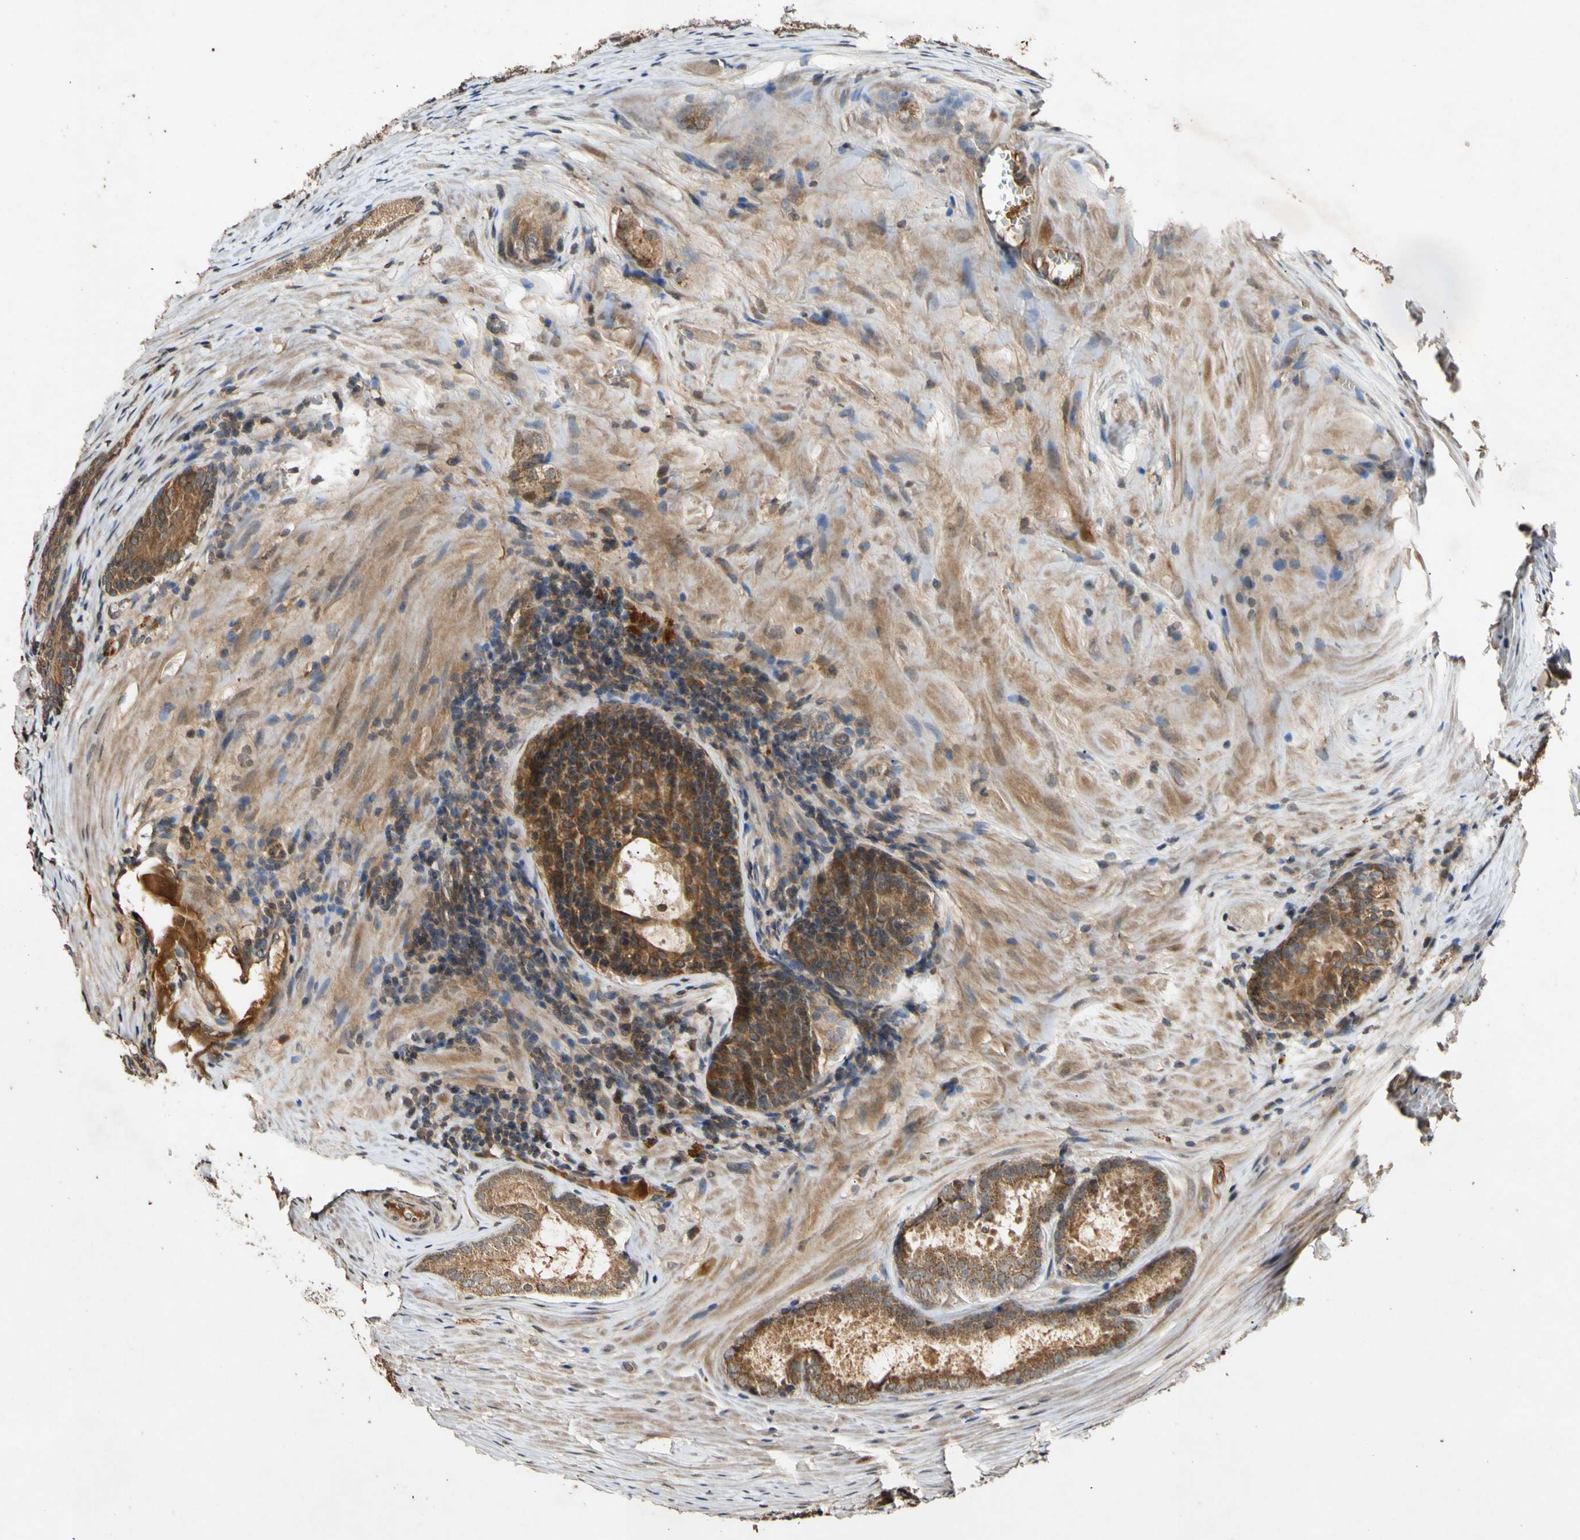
{"staining": {"intensity": "strong", "quantity": ">75%", "location": "cytoplasmic/membranous"}, "tissue": "prostate cancer", "cell_type": "Tumor cells", "image_type": "cancer", "snomed": [{"axis": "morphology", "description": "Adenocarcinoma, Low grade"}, {"axis": "topography", "description": "Prostate"}], "caption": "DAB (3,3'-diaminobenzidine) immunohistochemical staining of prostate cancer (adenocarcinoma (low-grade)) reveals strong cytoplasmic/membranous protein positivity in about >75% of tumor cells. The protein is shown in brown color, while the nuclei are stained blue.", "gene": "PLAT", "patient": {"sex": "male", "age": 64}}